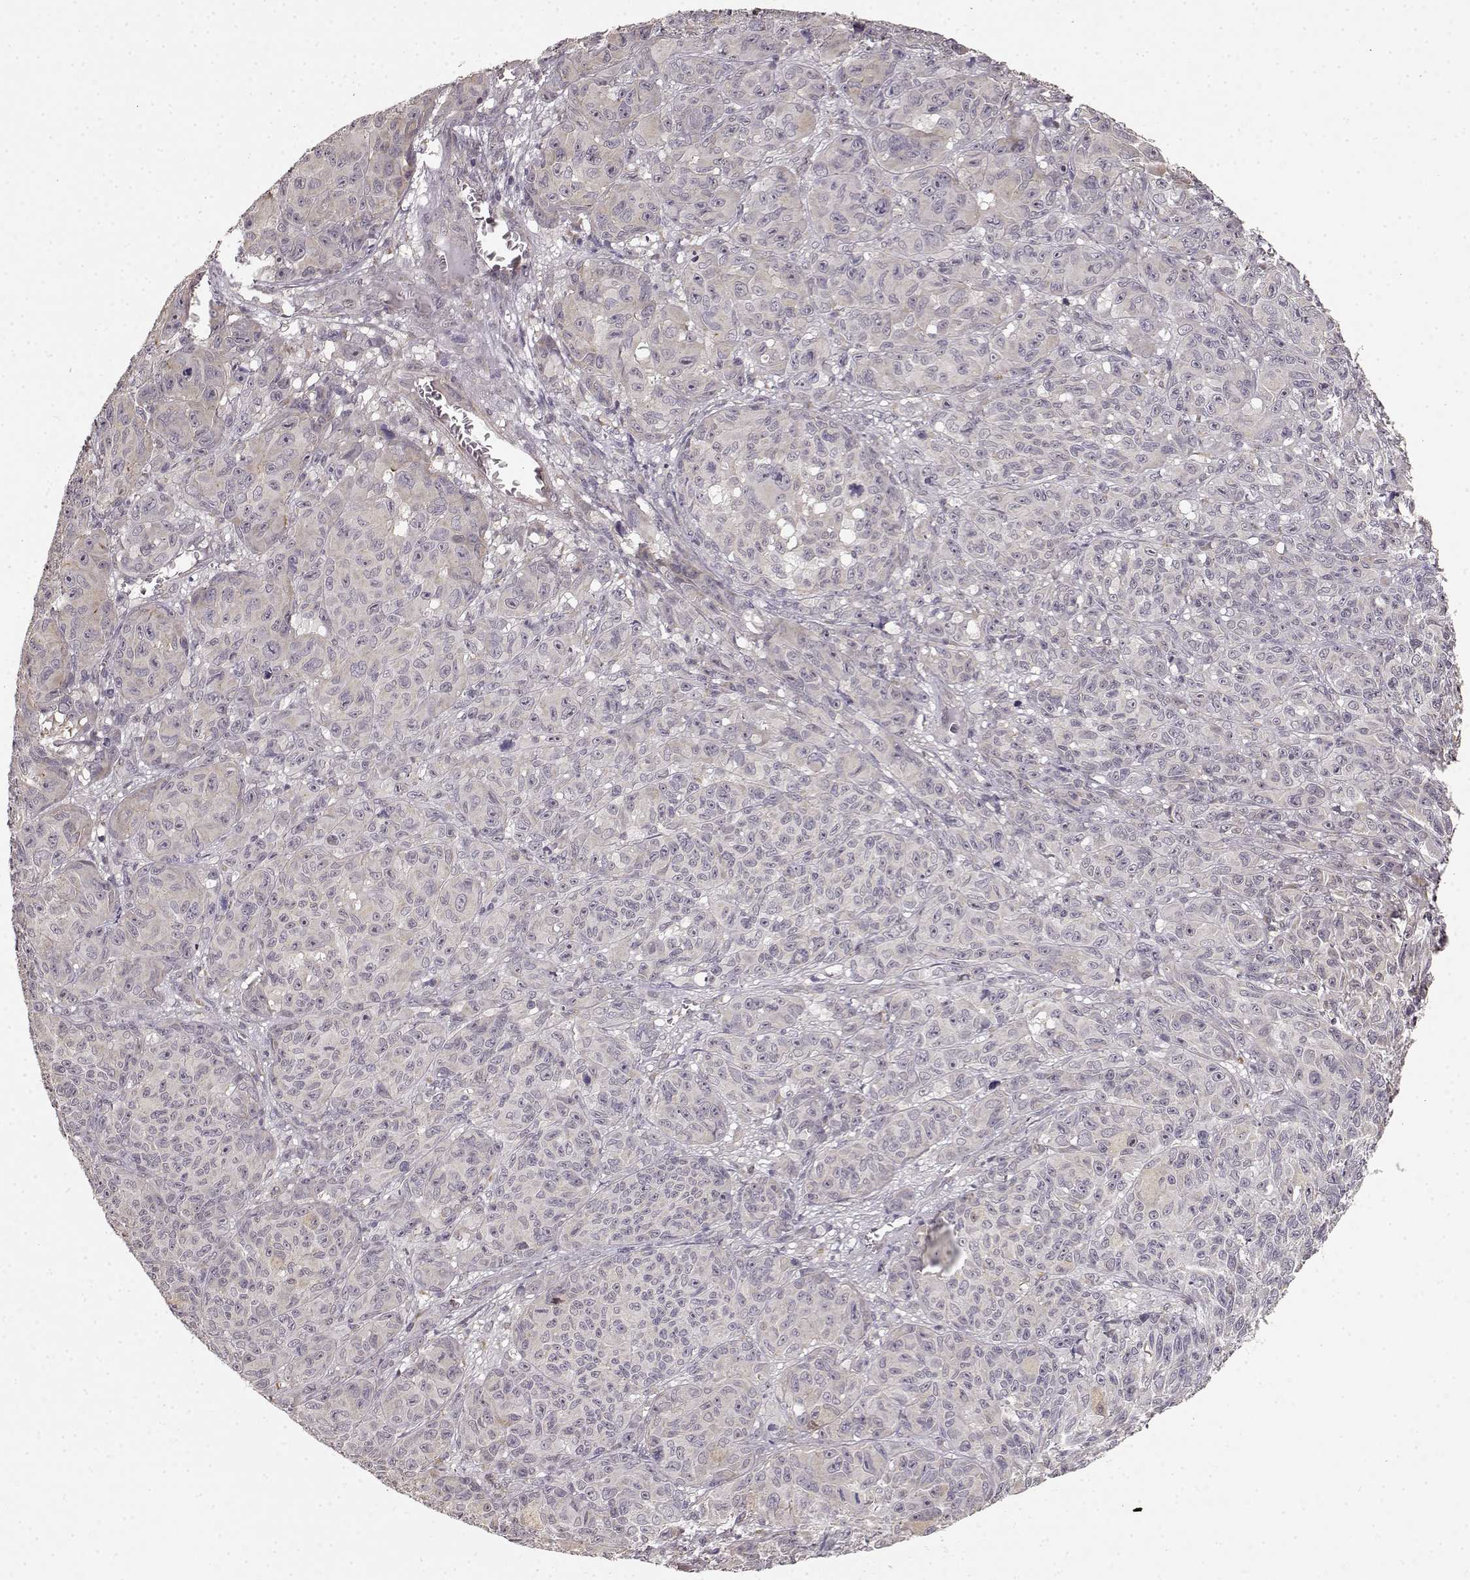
{"staining": {"intensity": "negative", "quantity": "none", "location": "none"}, "tissue": "melanoma", "cell_type": "Tumor cells", "image_type": "cancer", "snomed": [{"axis": "morphology", "description": "Malignant melanoma, NOS"}, {"axis": "topography", "description": "Vulva, labia, clitoris and Bartholin´s gland, NO"}], "caption": "Immunohistochemical staining of human melanoma reveals no significant staining in tumor cells.", "gene": "BACH2", "patient": {"sex": "female", "age": 75}}